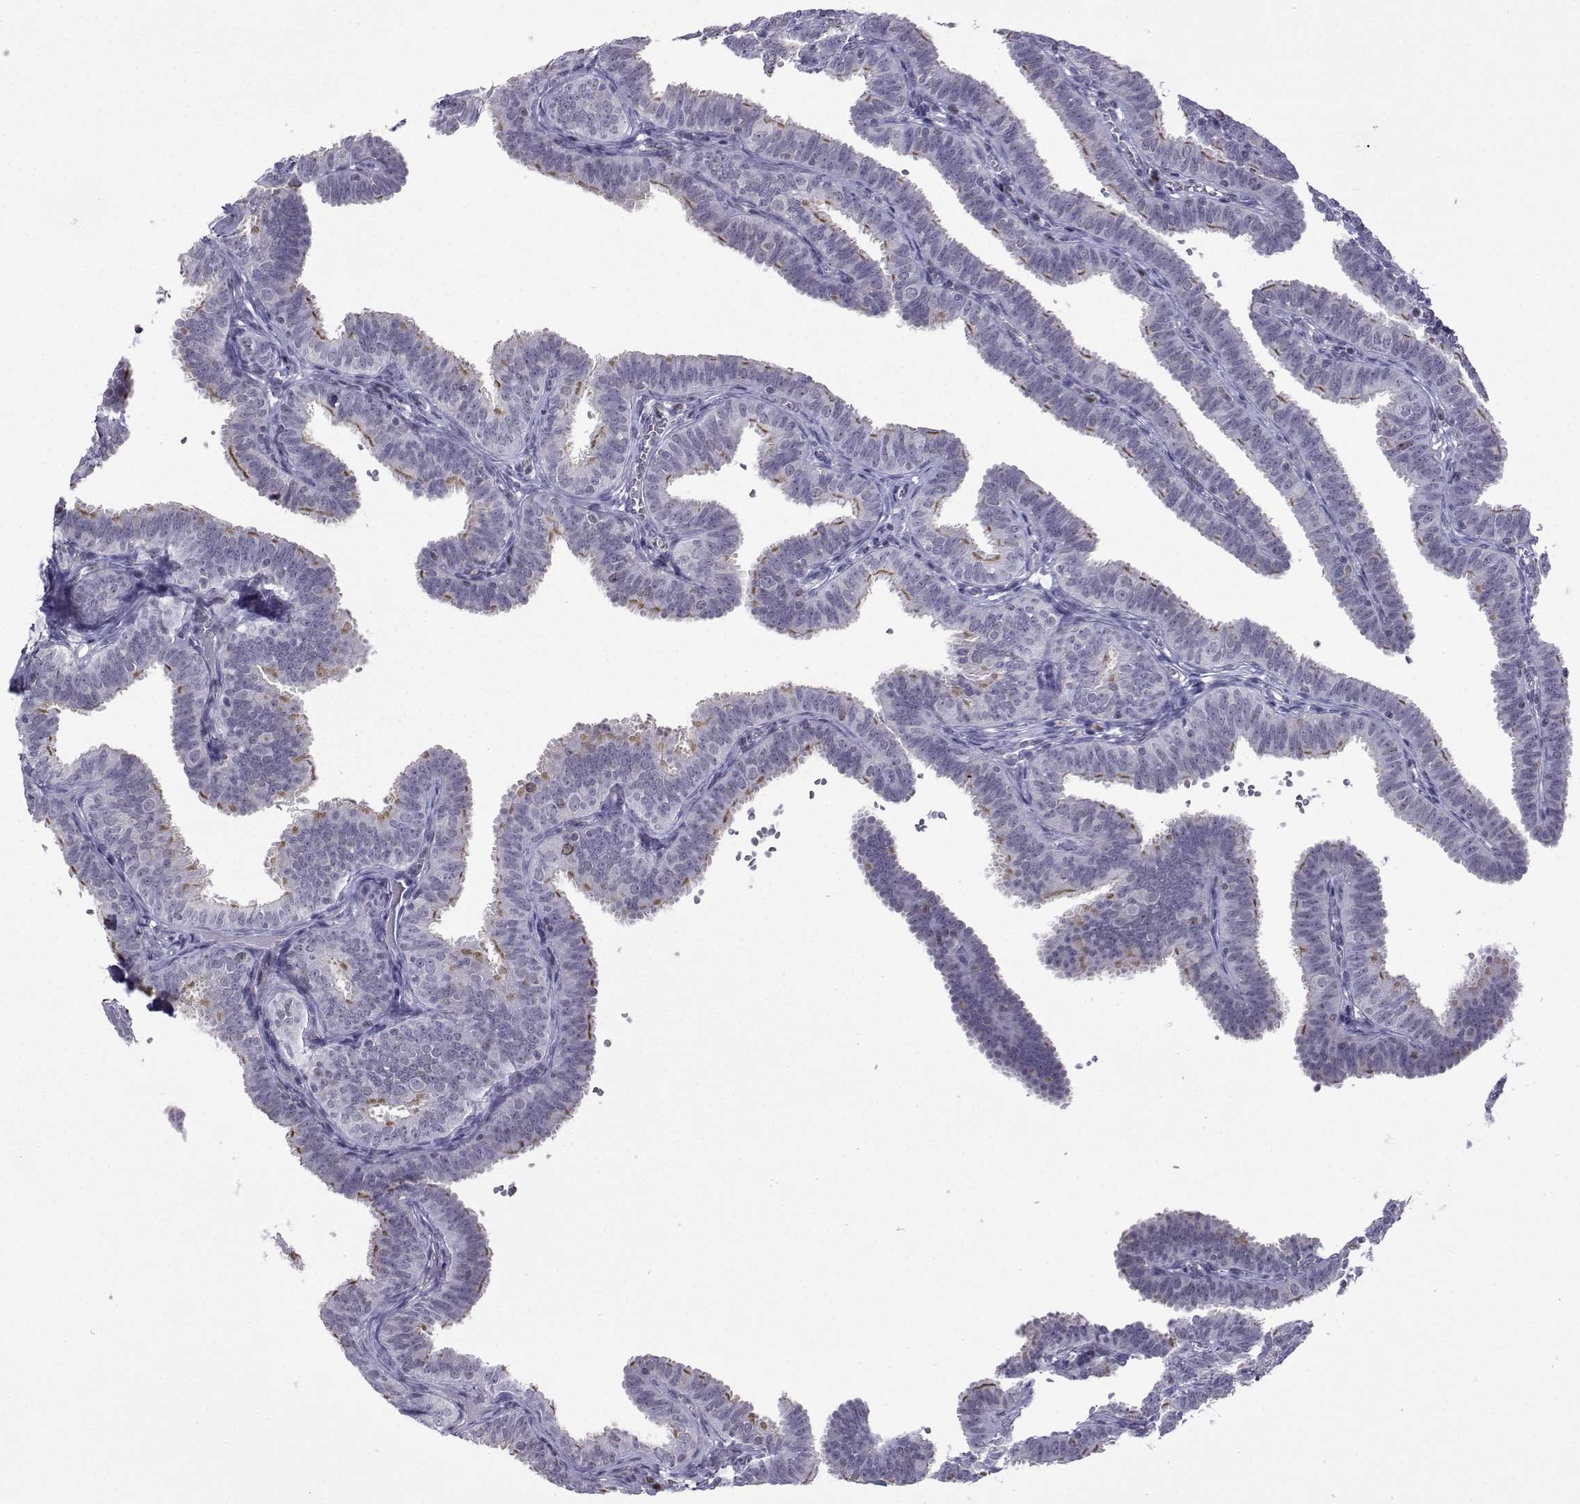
{"staining": {"intensity": "moderate", "quantity": "<25%", "location": "cytoplasmic/membranous"}, "tissue": "fallopian tube", "cell_type": "Glandular cells", "image_type": "normal", "snomed": [{"axis": "morphology", "description": "Normal tissue, NOS"}, {"axis": "topography", "description": "Fallopian tube"}], "caption": "Moderate cytoplasmic/membranous staining for a protein is appreciated in approximately <25% of glandular cells of unremarkable fallopian tube using IHC.", "gene": "INCENP", "patient": {"sex": "female", "age": 25}}